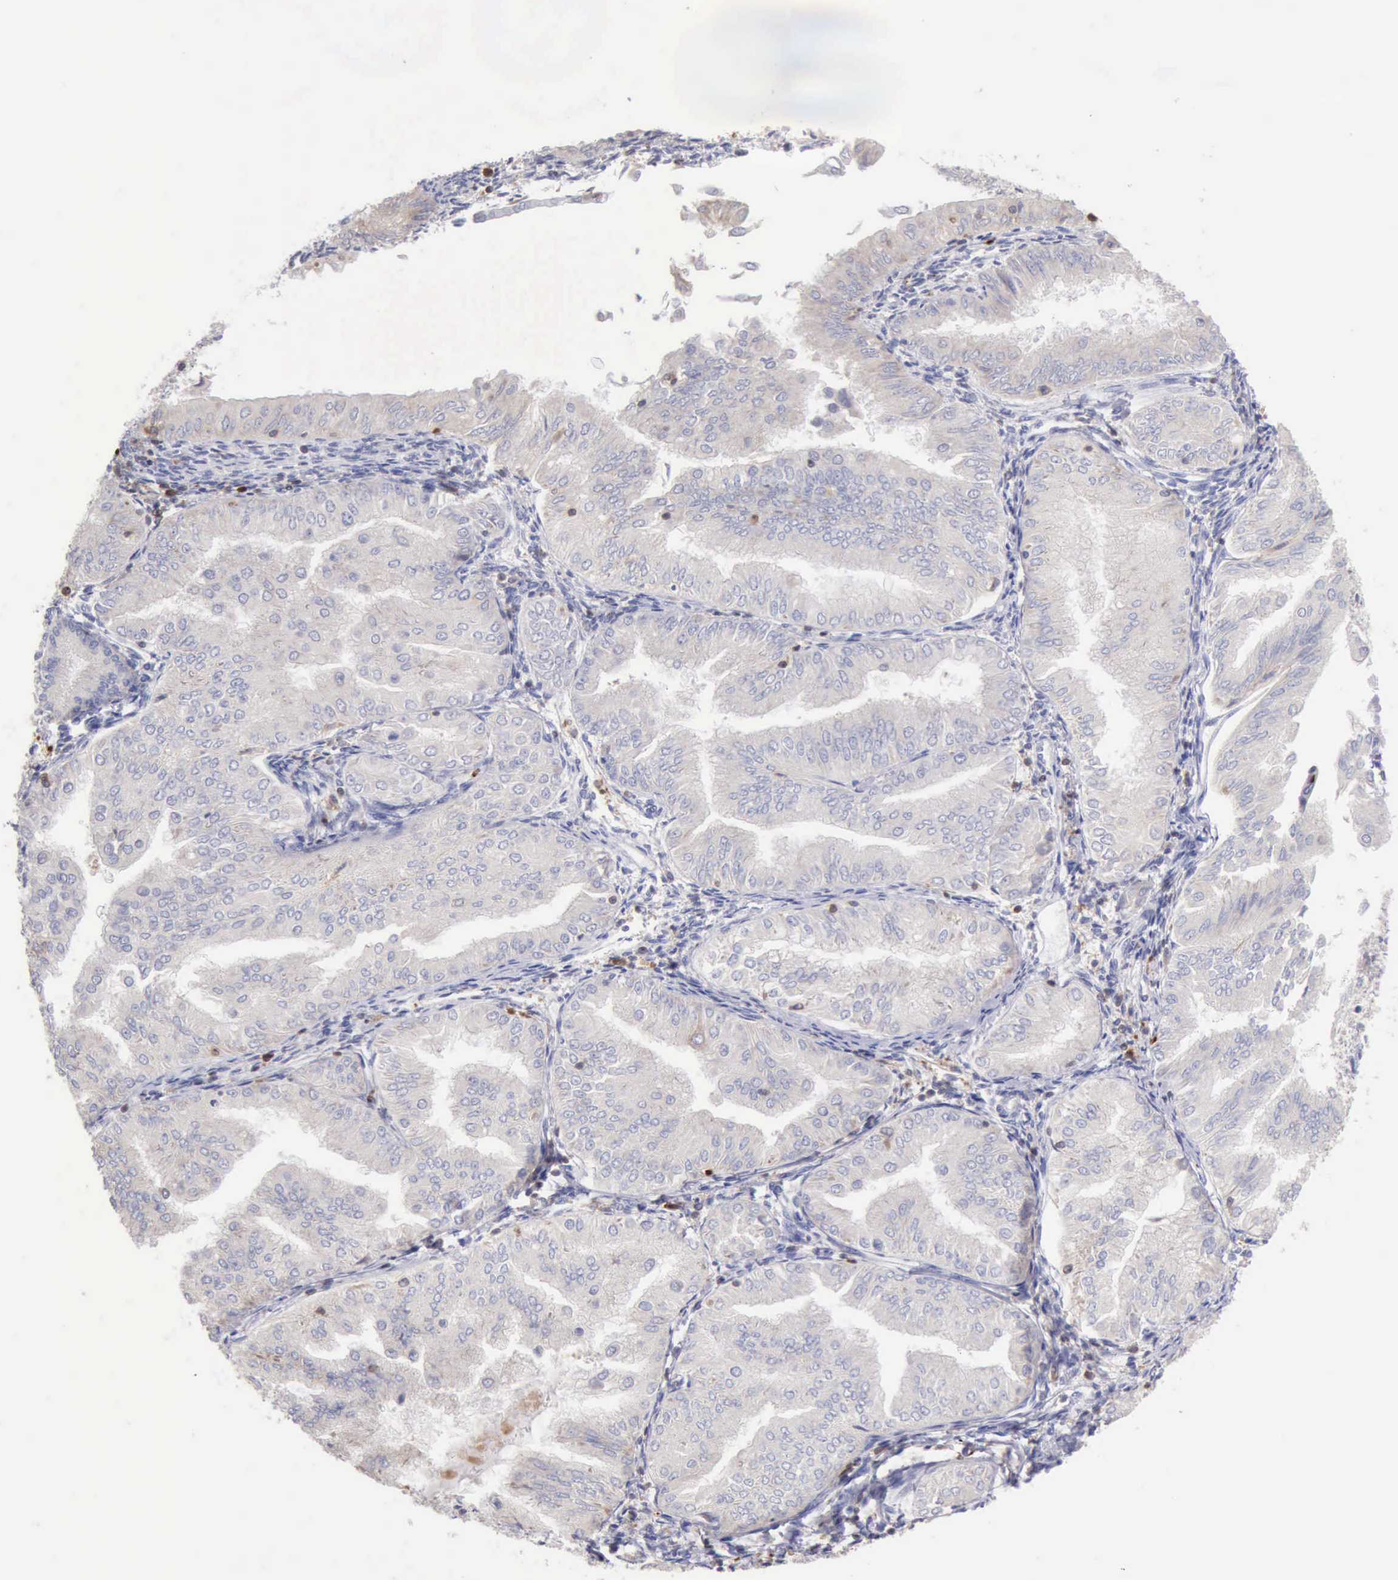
{"staining": {"intensity": "negative", "quantity": "none", "location": "none"}, "tissue": "endometrial cancer", "cell_type": "Tumor cells", "image_type": "cancer", "snomed": [{"axis": "morphology", "description": "Adenocarcinoma, NOS"}, {"axis": "topography", "description": "Endometrium"}], "caption": "High power microscopy image of an immunohistochemistry photomicrograph of endometrial cancer, revealing no significant expression in tumor cells.", "gene": "SASH3", "patient": {"sex": "female", "age": 53}}